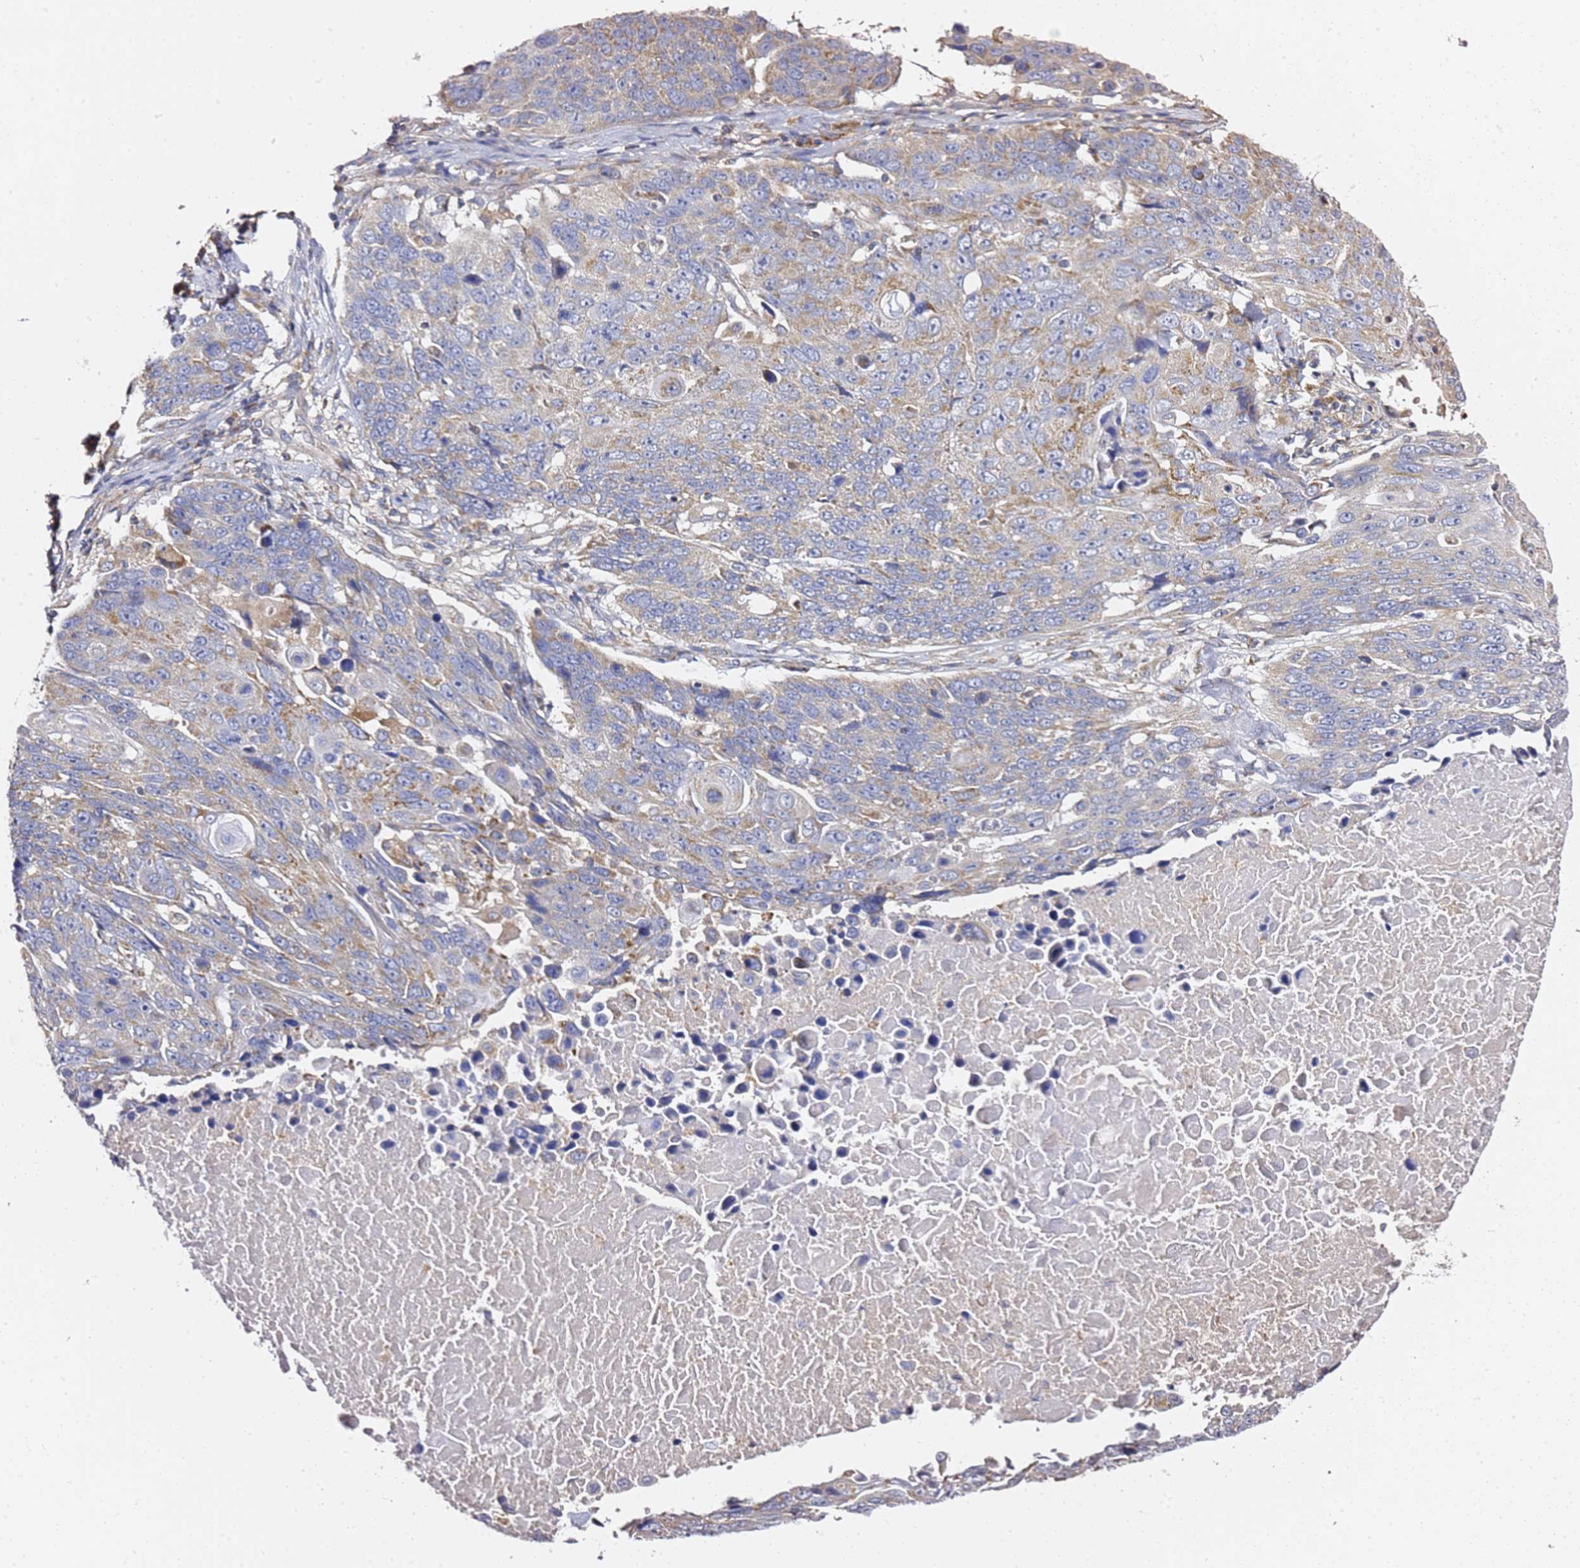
{"staining": {"intensity": "weak", "quantity": "25%-75%", "location": "cytoplasmic/membranous"}, "tissue": "lung cancer", "cell_type": "Tumor cells", "image_type": "cancer", "snomed": [{"axis": "morphology", "description": "Squamous cell carcinoma, NOS"}, {"axis": "topography", "description": "Lung"}], "caption": "Lung cancer (squamous cell carcinoma) stained with a protein marker displays weak staining in tumor cells.", "gene": "C19orf12", "patient": {"sex": "male", "age": 66}}